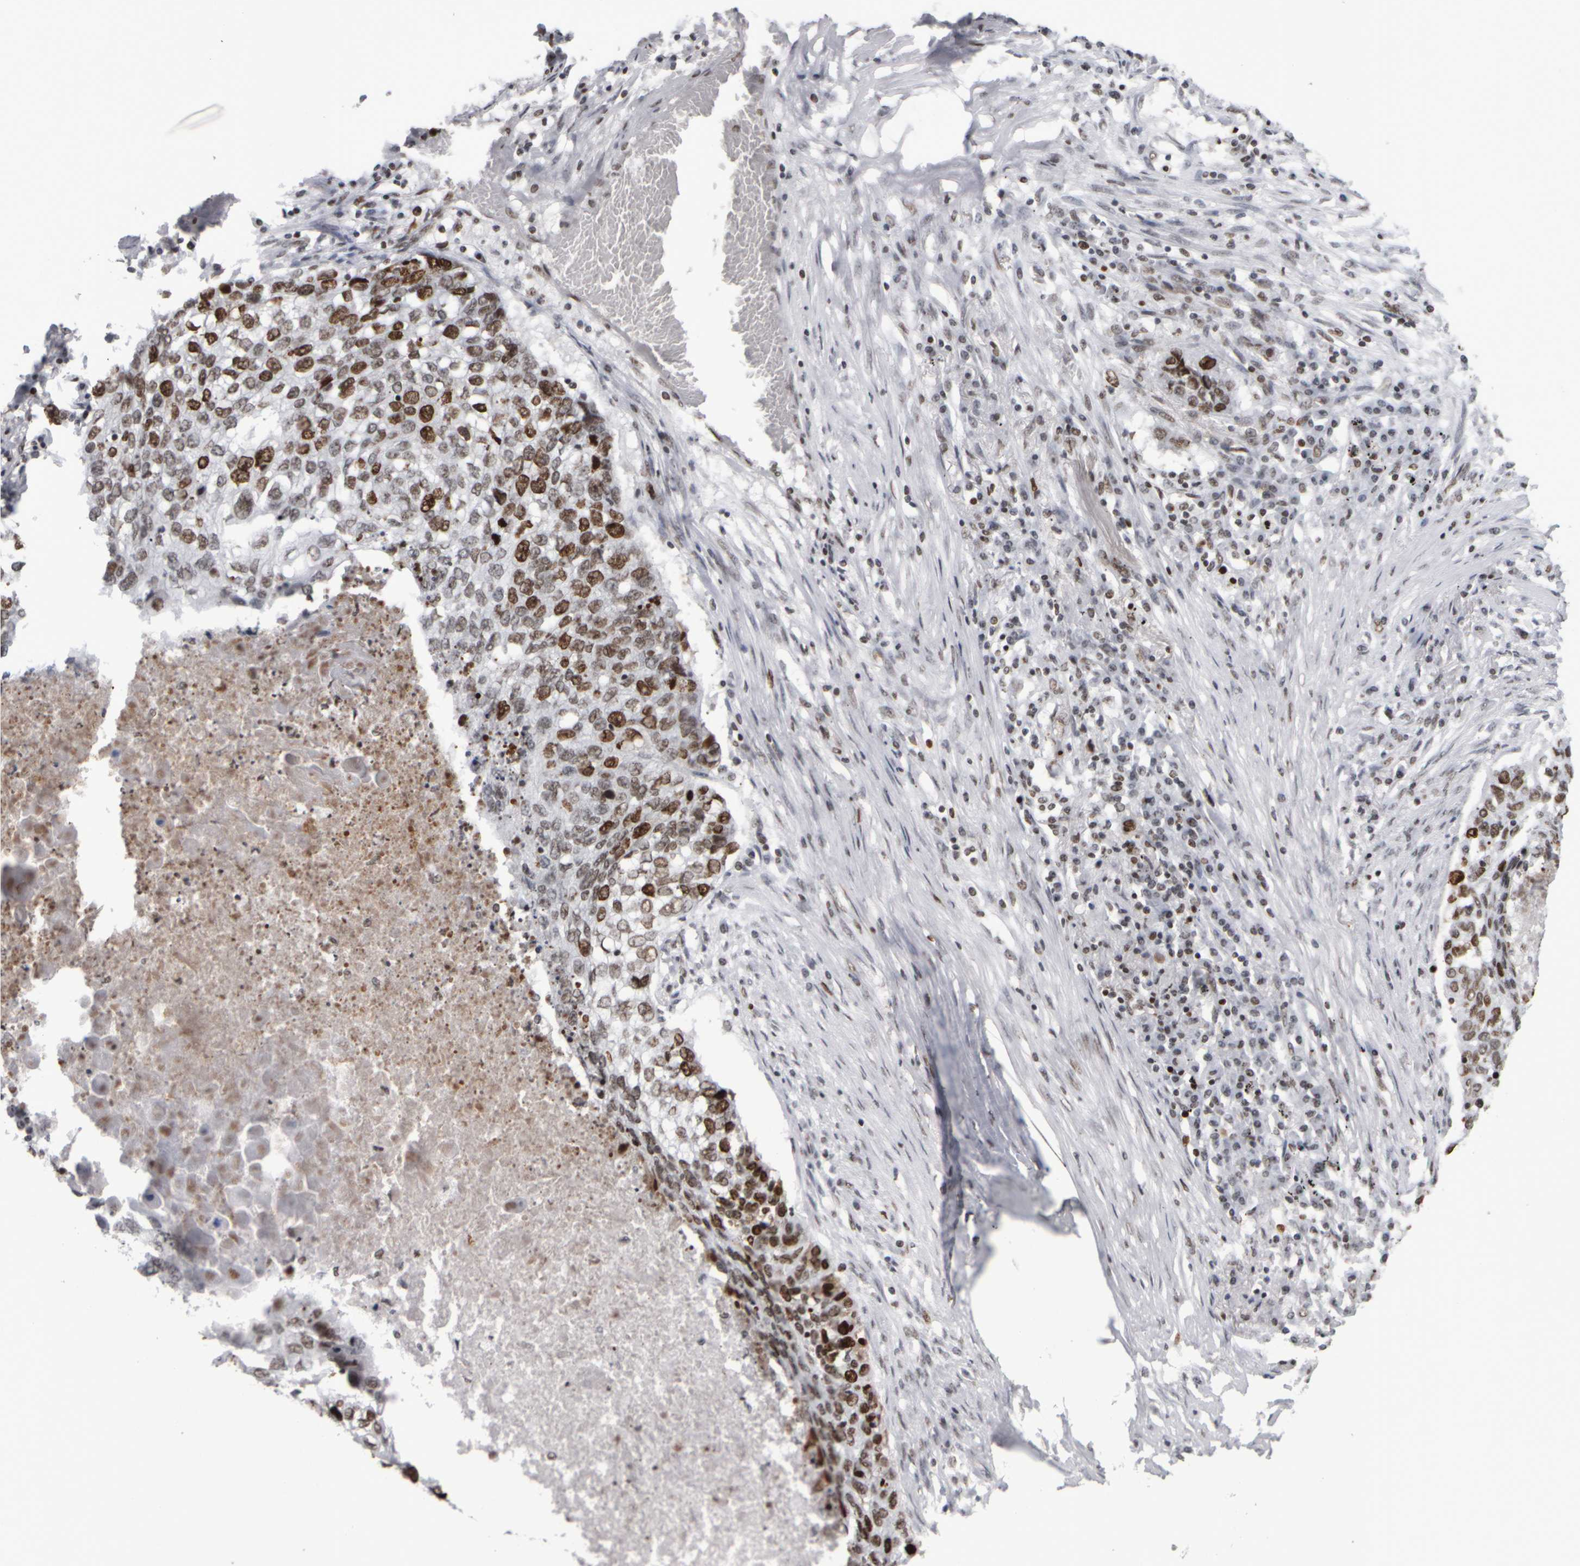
{"staining": {"intensity": "moderate", "quantity": ">75%", "location": "nuclear"}, "tissue": "lung cancer", "cell_type": "Tumor cells", "image_type": "cancer", "snomed": [{"axis": "morphology", "description": "Squamous cell carcinoma, NOS"}, {"axis": "topography", "description": "Lung"}], "caption": "DAB (3,3'-diaminobenzidine) immunohistochemical staining of human lung squamous cell carcinoma shows moderate nuclear protein positivity in about >75% of tumor cells.", "gene": "TOP2B", "patient": {"sex": "female", "age": 63}}